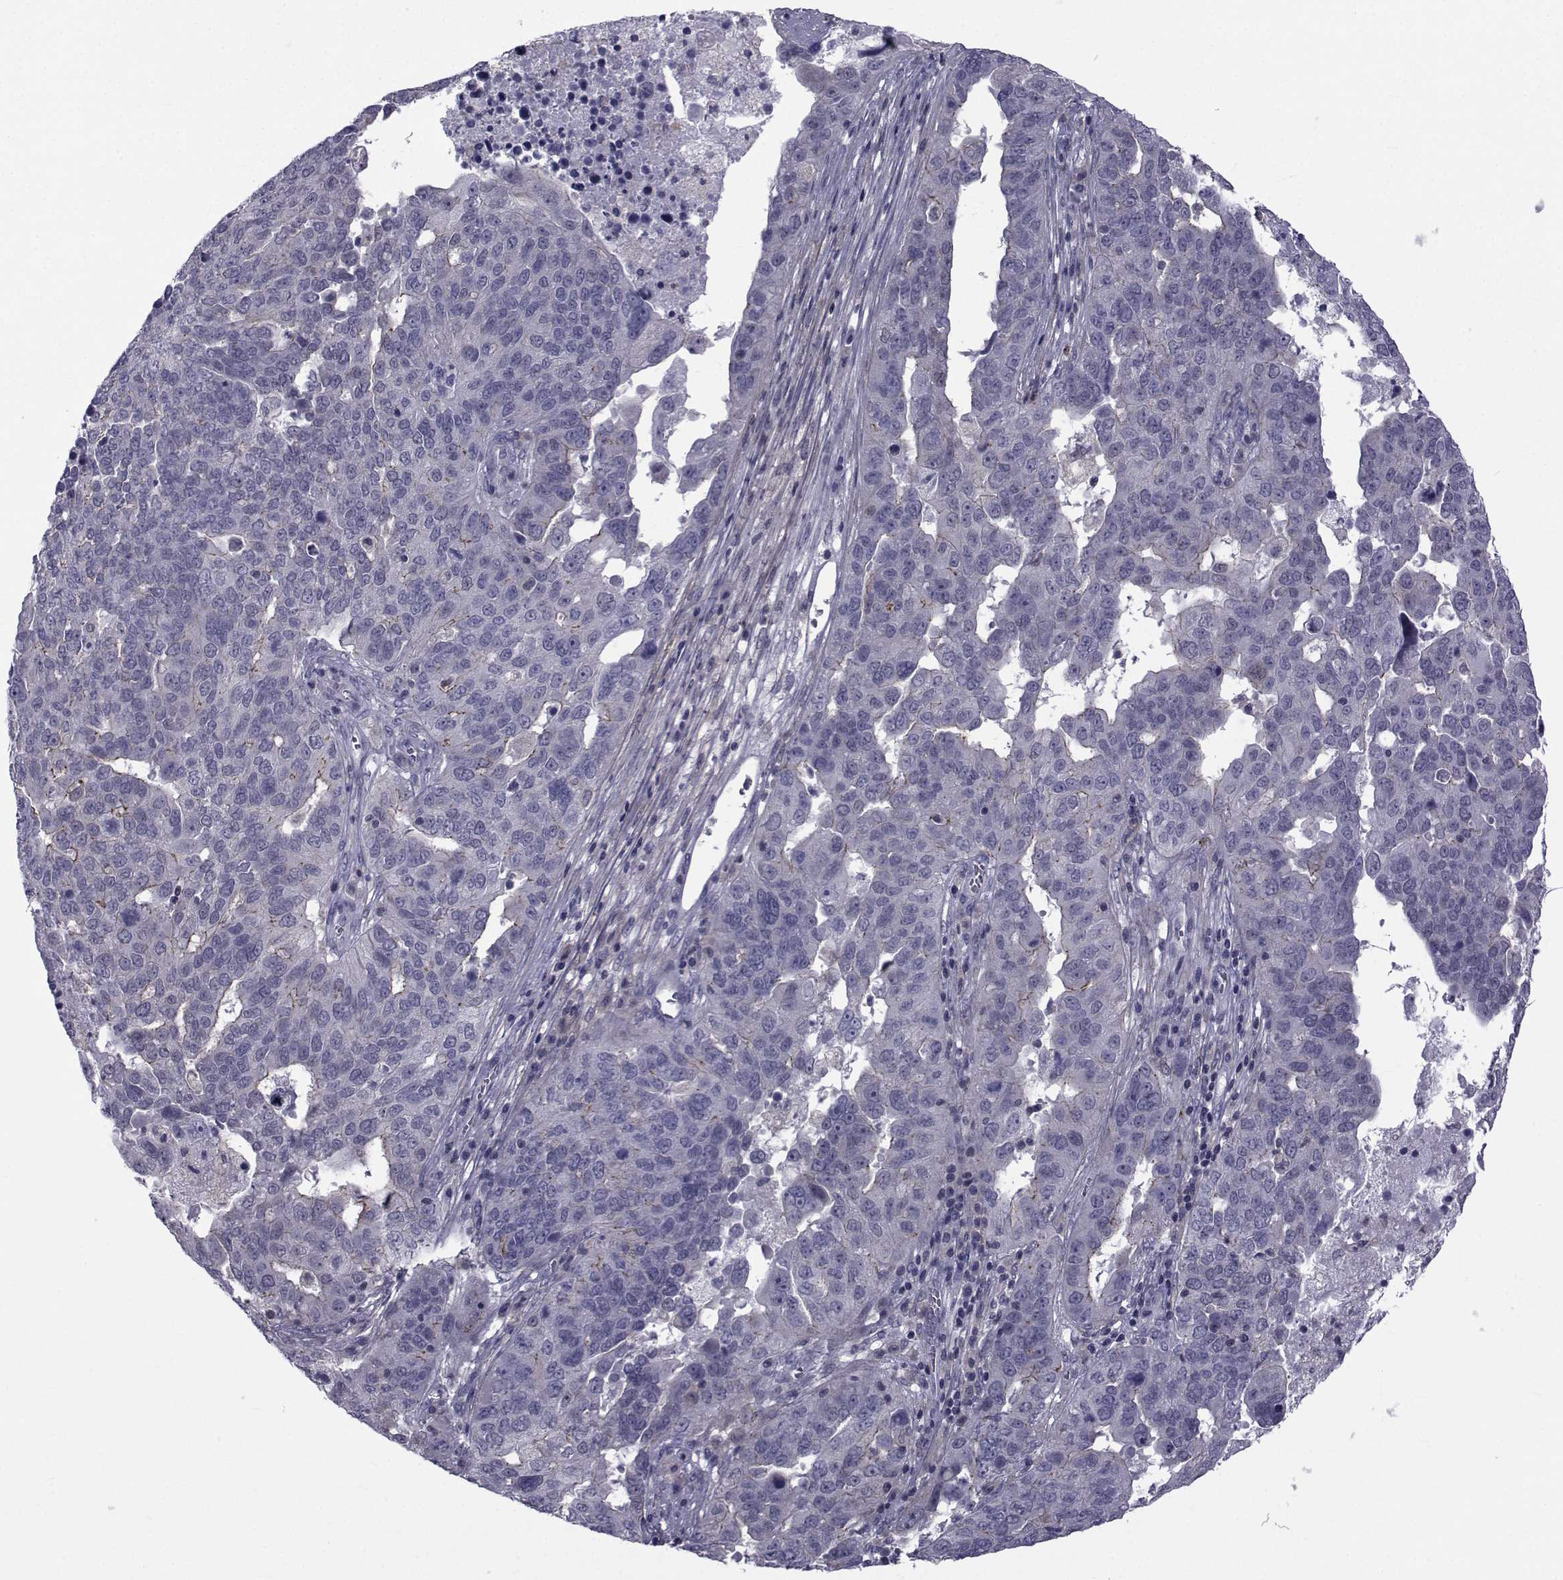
{"staining": {"intensity": "strong", "quantity": "<25%", "location": "cytoplasmic/membranous"}, "tissue": "ovarian cancer", "cell_type": "Tumor cells", "image_type": "cancer", "snomed": [{"axis": "morphology", "description": "Carcinoma, endometroid"}, {"axis": "topography", "description": "Soft tissue"}, {"axis": "topography", "description": "Ovary"}], "caption": "Protein analysis of ovarian endometroid carcinoma tissue displays strong cytoplasmic/membranous expression in approximately <25% of tumor cells.", "gene": "SLC30A10", "patient": {"sex": "female", "age": 52}}